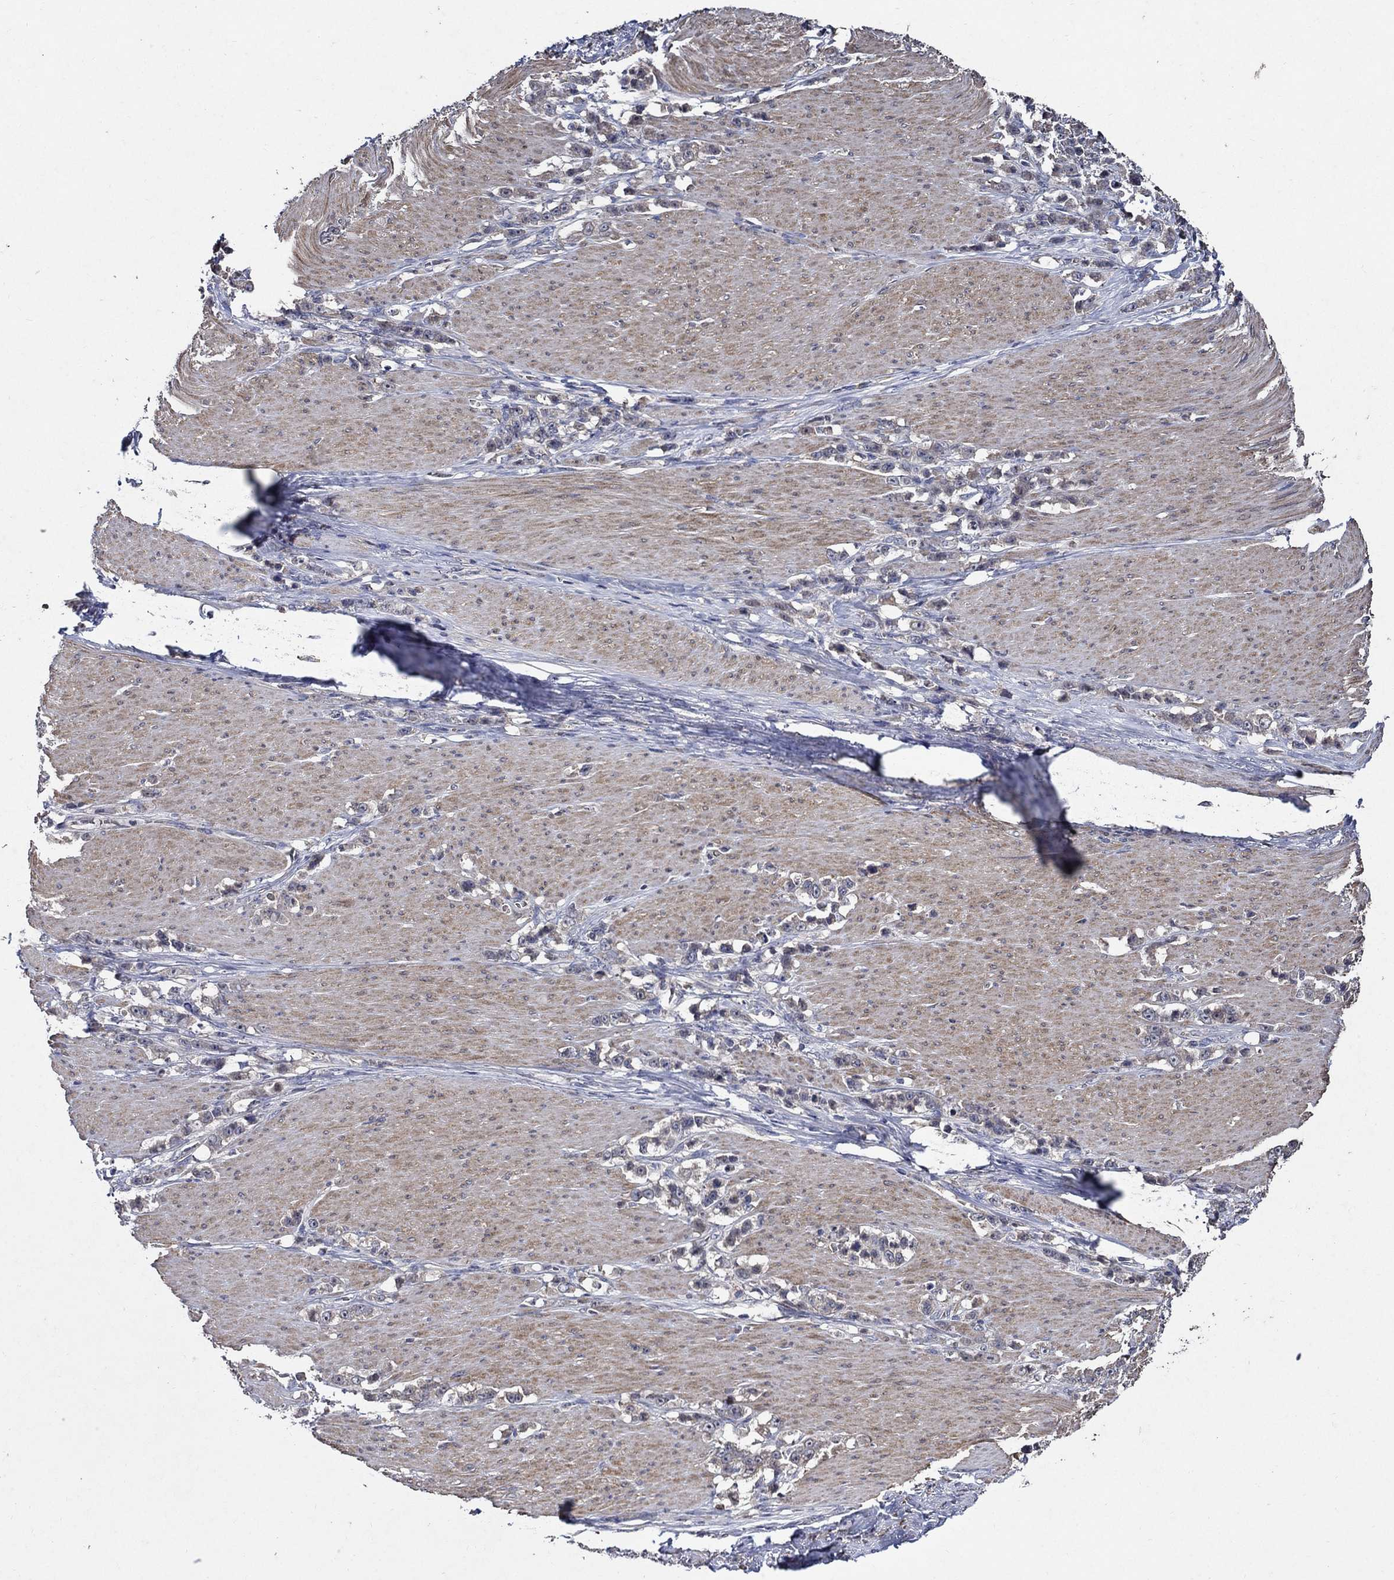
{"staining": {"intensity": "weak", "quantity": "25%-75%", "location": "cytoplasmic/membranous"}, "tissue": "stomach cancer", "cell_type": "Tumor cells", "image_type": "cancer", "snomed": [{"axis": "morphology", "description": "Adenocarcinoma, NOS"}, {"axis": "topography", "description": "Stomach, lower"}], "caption": "Immunohistochemical staining of human stomach cancer (adenocarcinoma) shows low levels of weak cytoplasmic/membranous protein positivity in about 25%-75% of tumor cells.", "gene": "HAP1", "patient": {"sex": "male", "age": 88}}